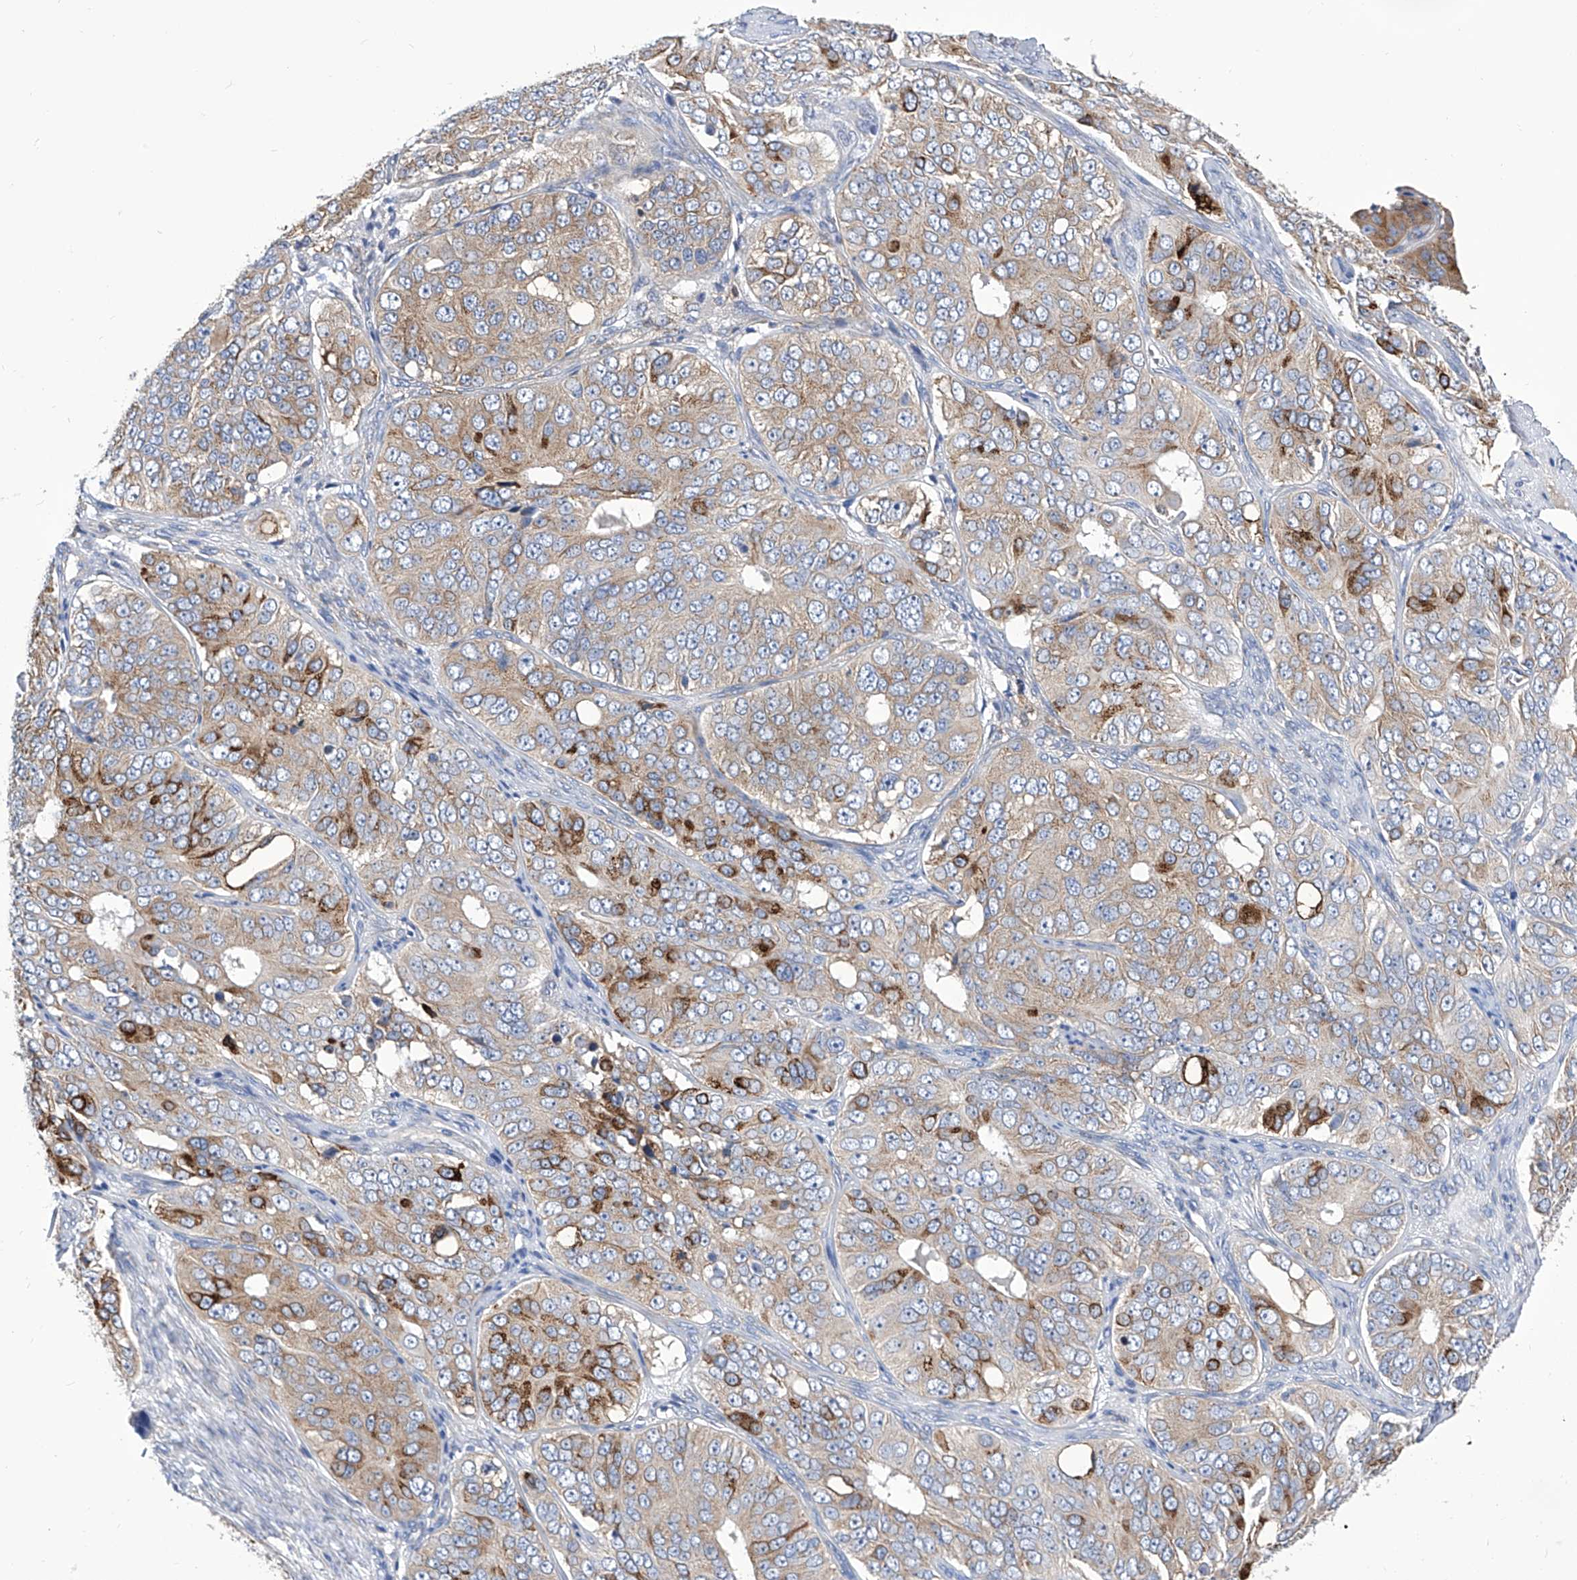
{"staining": {"intensity": "moderate", "quantity": "25%-75%", "location": "cytoplasmic/membranous"}, "tissue": "ovarian cancer", "cell_type": "Tumor cells", "image_type": "cancer", "snomed": [{"axis": "morphology", "description": "Carcinoma, endometroid"}, {"axis": "topography", "description": "Ovary"}], "caption": "Ovarian cancer (endometroid carcinoma) stained with immunohistochemistry (IHC) reveals moderate cytoplasmic/membranous positivity in approximately 25%-75% of tumor cells. The protein of interest is stained brown, and the nuclei are stained in blue (DAB (3,3'-diaminobenzidine) IHC with brightfield microscopy, high magnification).", "gene": "TJAP1", "patient": {"sex": "female", "age": 51}}